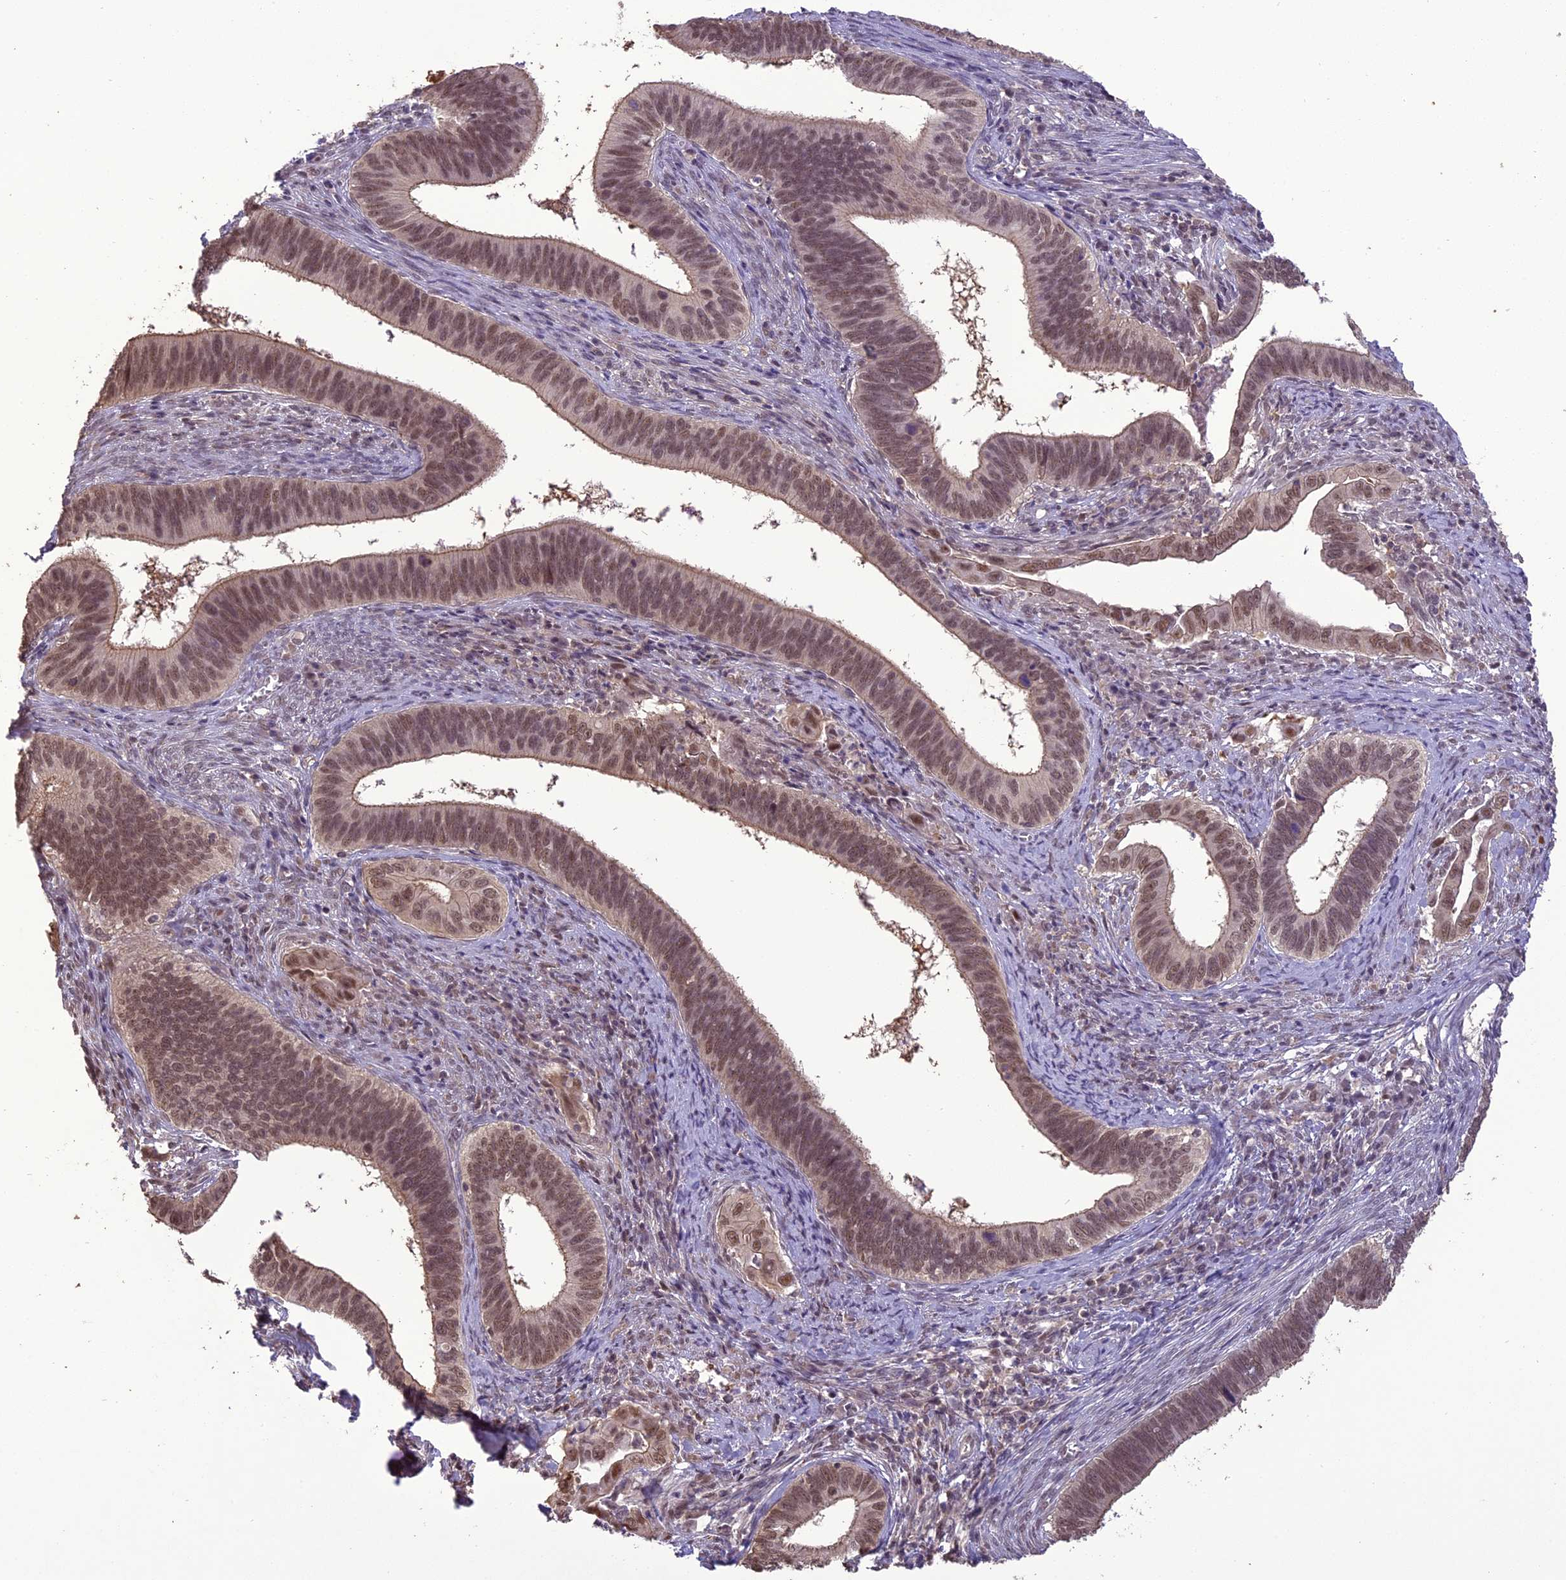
{"staining": {"intensity": "moderate", "quantity": ">75%", "location": "cytoplasmic/membranous,nuclear"}, "tissue": "cervical cancer", "cell_type": "Tumor cells", "image_type": "cancer", "snomed": [{"axis": "morphology", "description": "Adenocarcinoma, NOS"}, {"axis": "topography", "description": "Cervix"}], "caption": "Moderate cytoplasmic/membranous and nuclear protein expression is appreciated in about >75% of tumor cells in cervical cancer.", "gene": "TIGD7", "patient": {"sex": "female", "age": 42}}